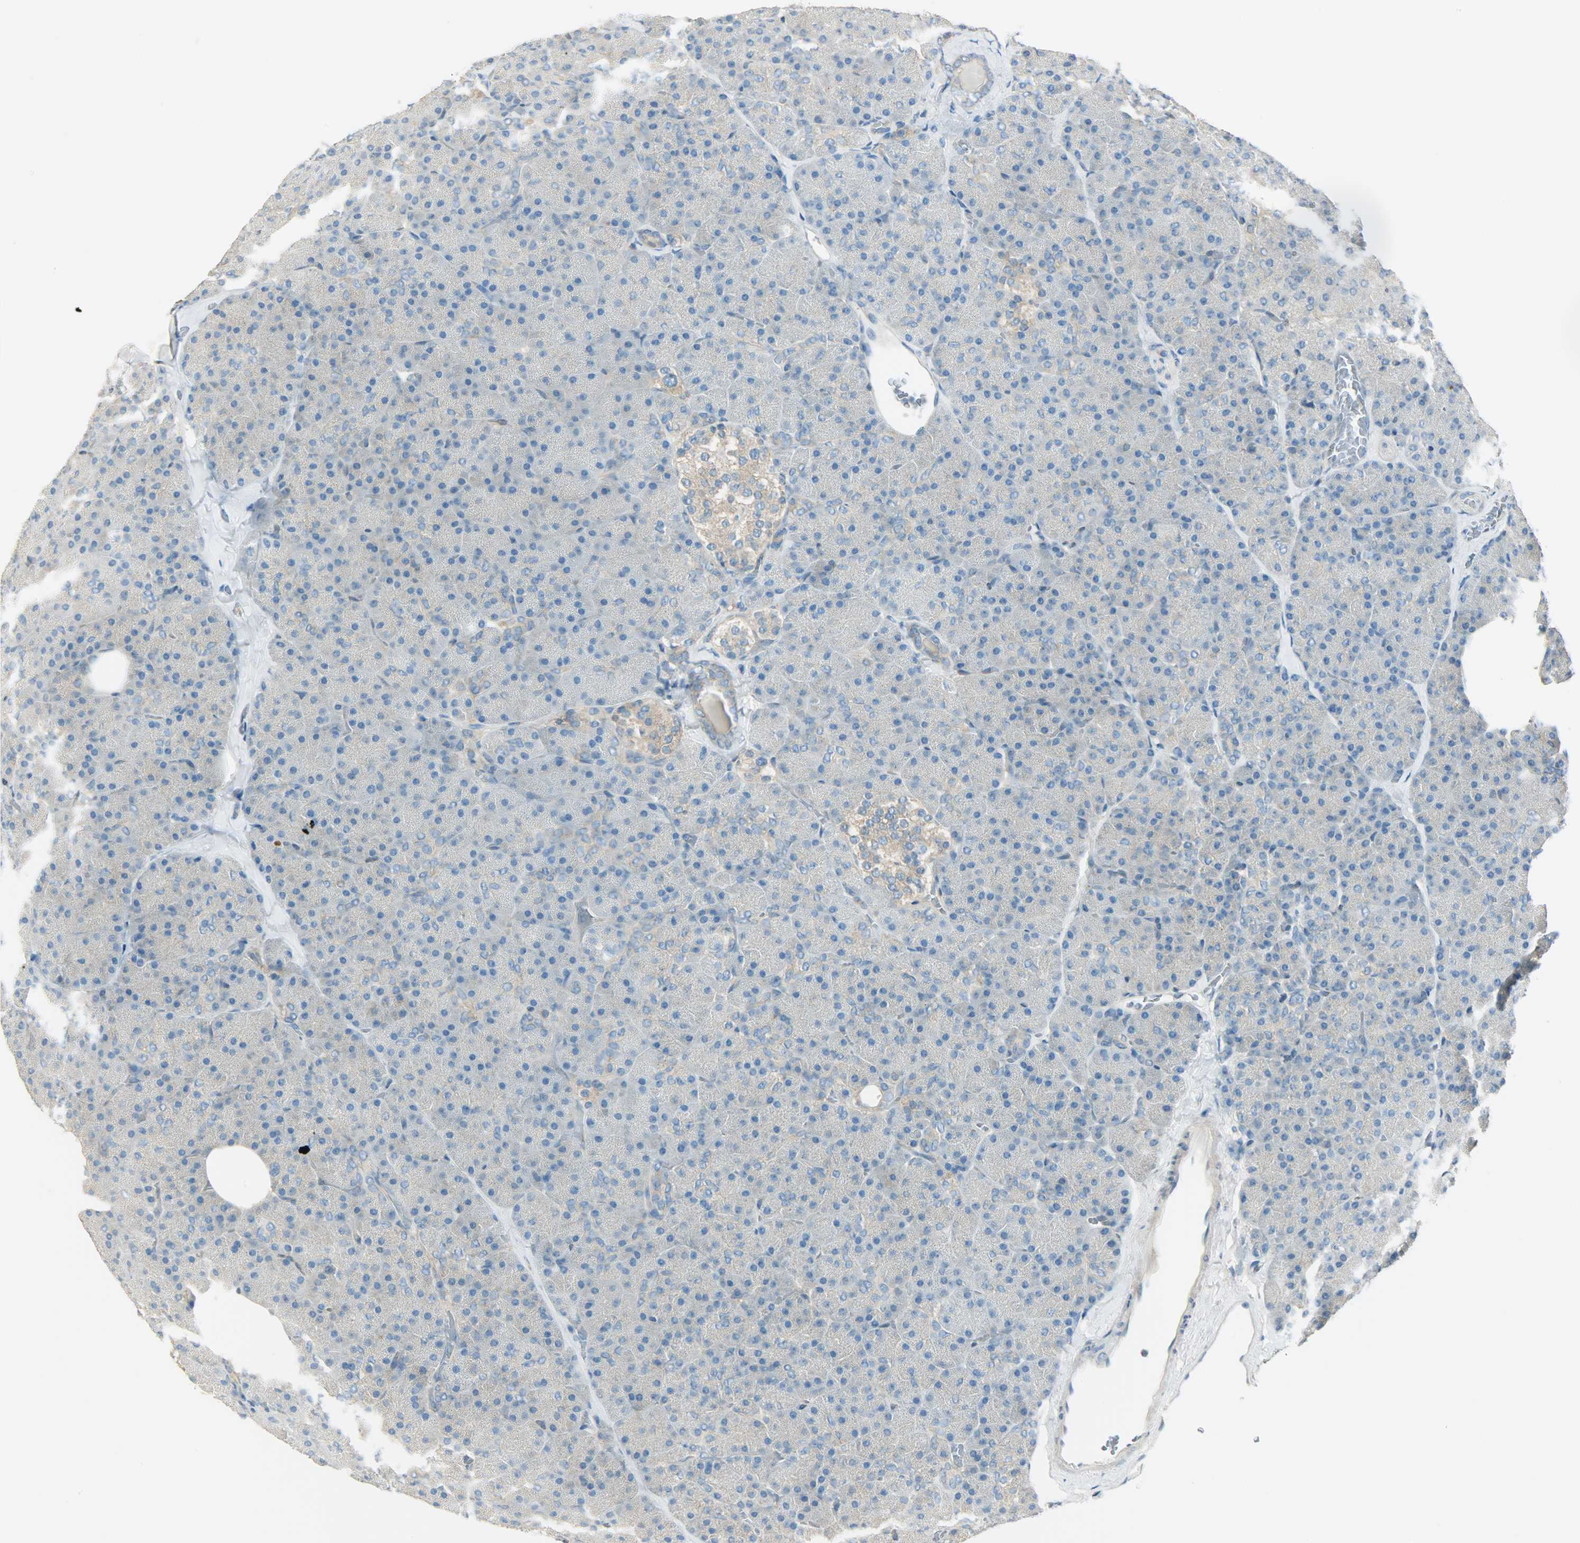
{"staining": {"intensity": "weak", "quantity": "<25%", "location": "cytoplasmic/membranous"}, "tissue": "pancreas", "cell_type": "Exocrine glandular cells", "image_type": "normal", "snomed": [{"axis": "morphology", "description": "Normal tissue, NOS"}, {"axis": "topography", "description": "Pancreas"}], "caption": "A histopathology image of human pancreas is negative for staining in exocrine glandular cells. Brightfield microscopy of immunohistochemistry (IHC) stained with DAB (brown) and hematoxylin (blue), captured at high magnification.", "gene": "TSC22D2", "patient": {"sex": "female", "age": 35}}